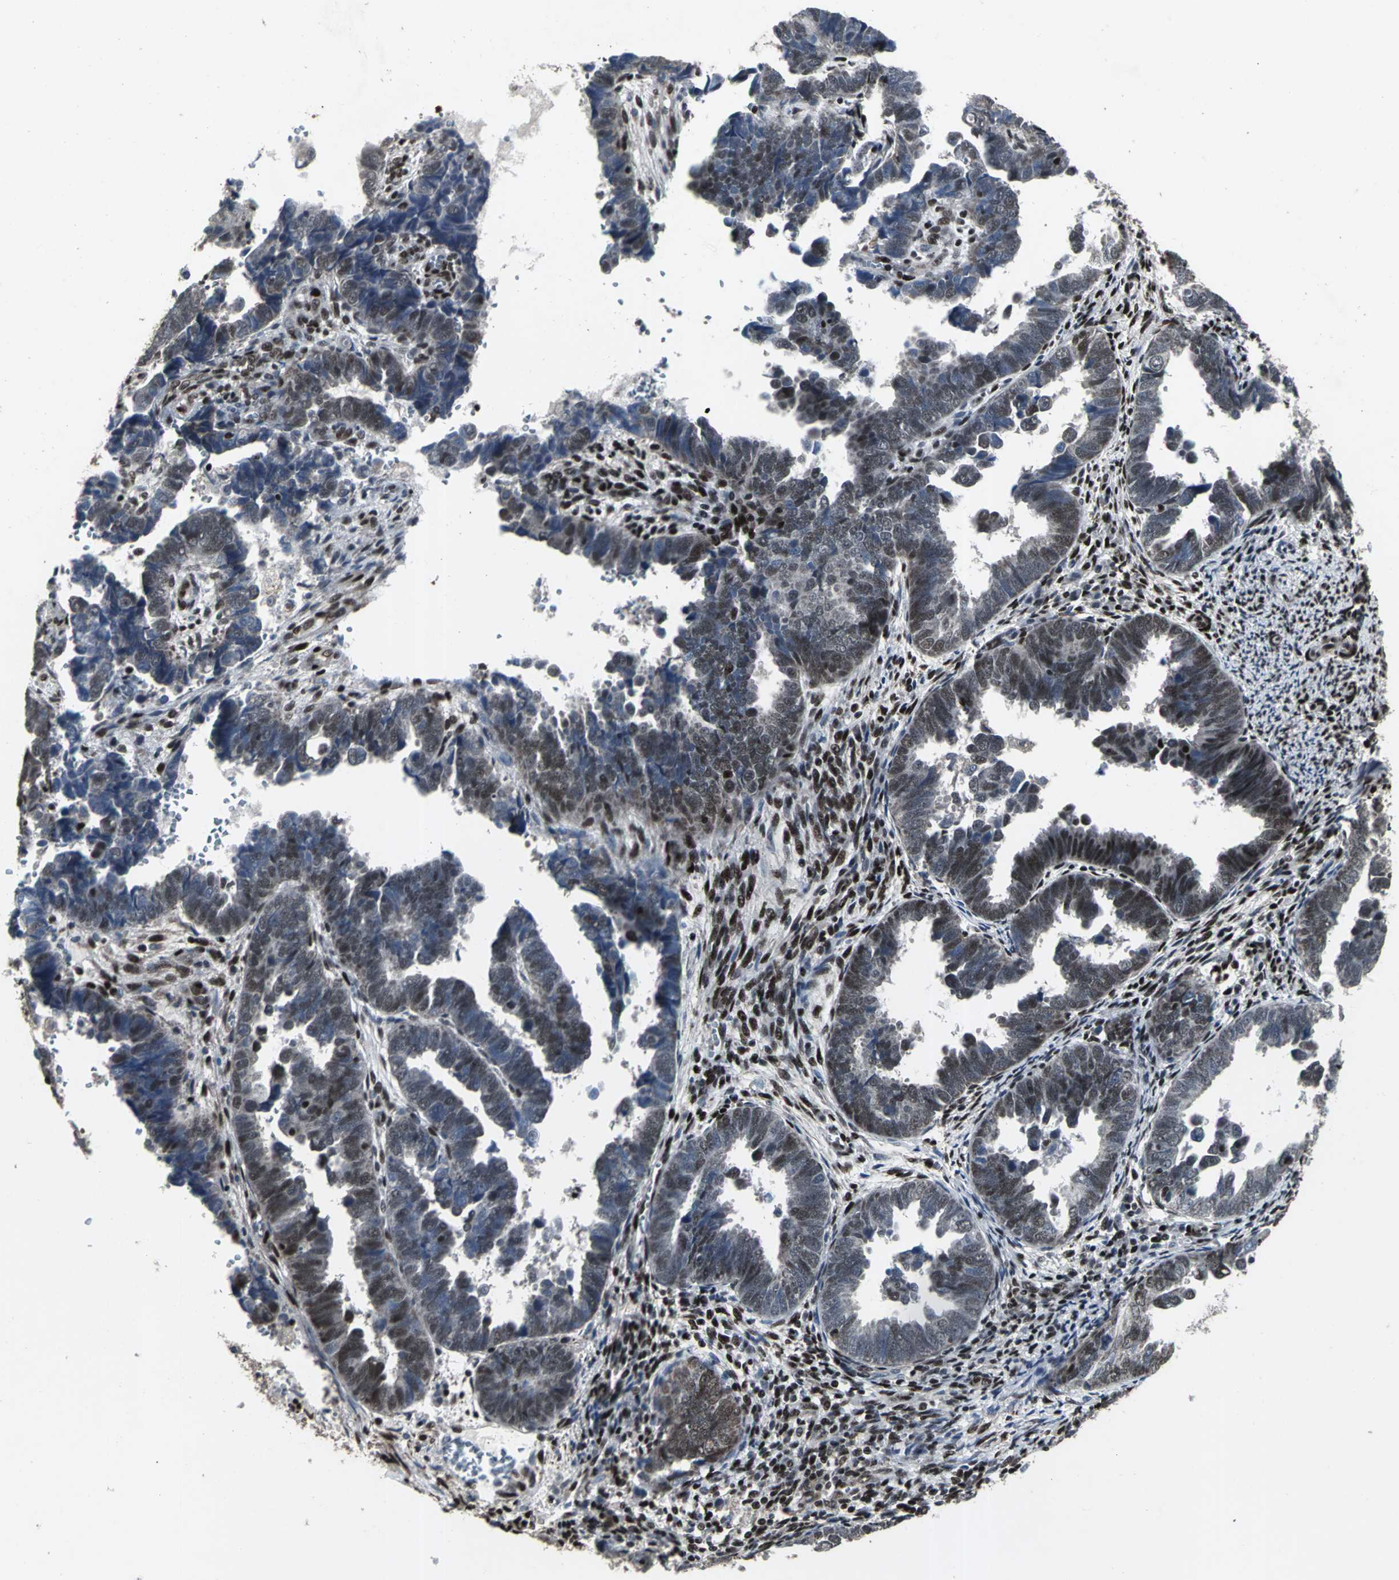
{"staining": {"intensity": "moderate", "quantity": "25%-75%", "location": "nuclear"}, "tissue": "endometrial cancer", "cell_type": "Tumor cells", "image_type": "cancer", "snomed": [{"axis": "morphology", "description": "Adenocarcinoma, NOS"}, {"axis": "topography", "description": "Endometrium"}], "caption": "Moderate nuclear staining is identified in approximately 25%-75% of tumor cells in endometrial cancer (adenocarcinoma).", "gene": "SRF", "patient": {"sex": "female", "age": 75}}